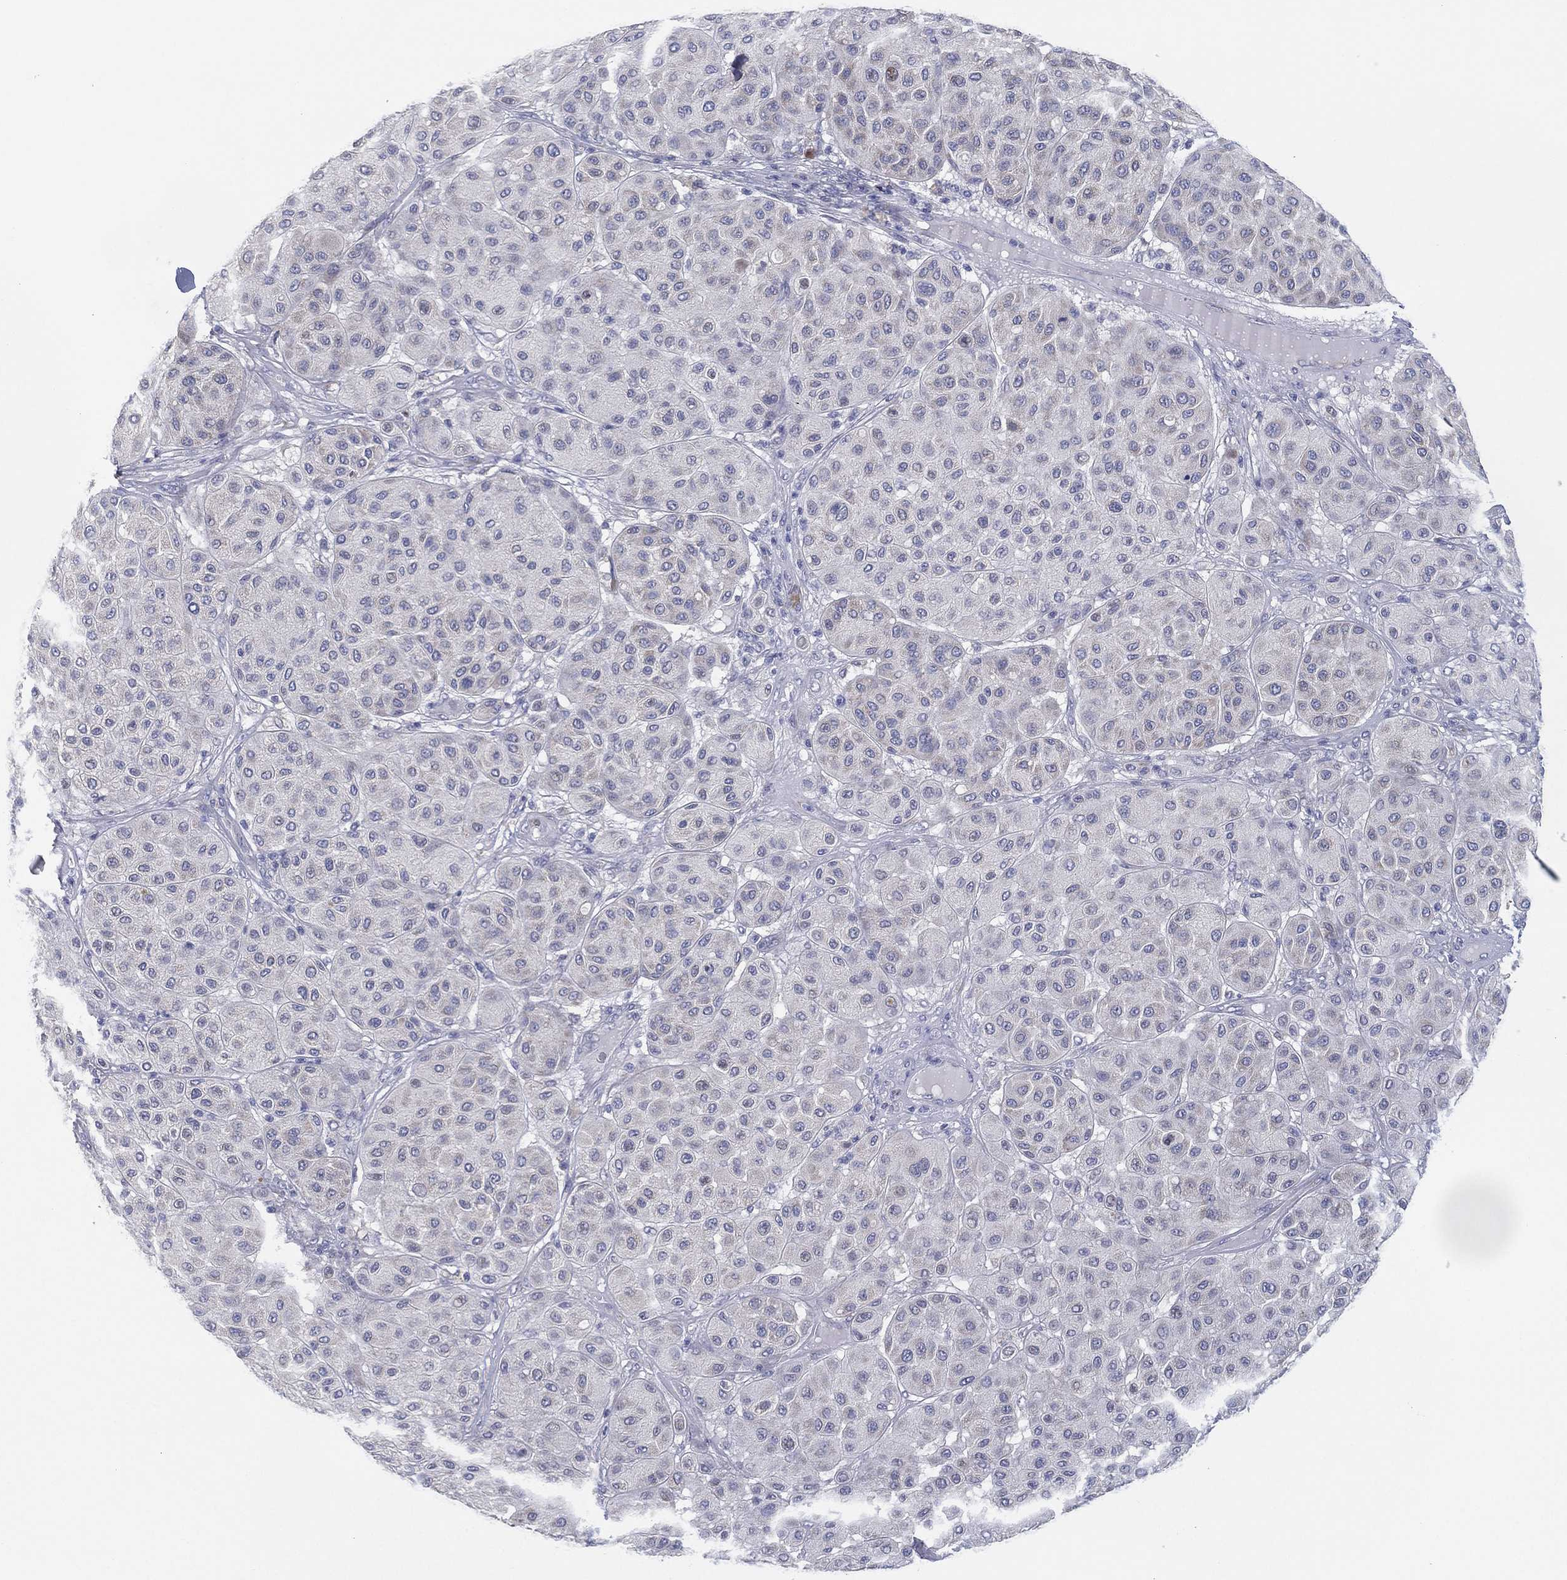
{"staining": {"intensity": "negative", "quantity": "none", "location": "none"}, "tissue": "melanoma", "cell_type": "Tumor cells", "image_type": "cancer", "snomed": [{"axis": "morphology", "description": "Malignant melanoma, Metastatic site"}, {"axis": "topography", "description": "Smooth muscle"}], "caption": "This is an immunohistochemistry histopathology image of human melanoma. There is no expression in tumor cells.", "gene": "TMEM40", "patient": {"sex": "male", "age": 41}}